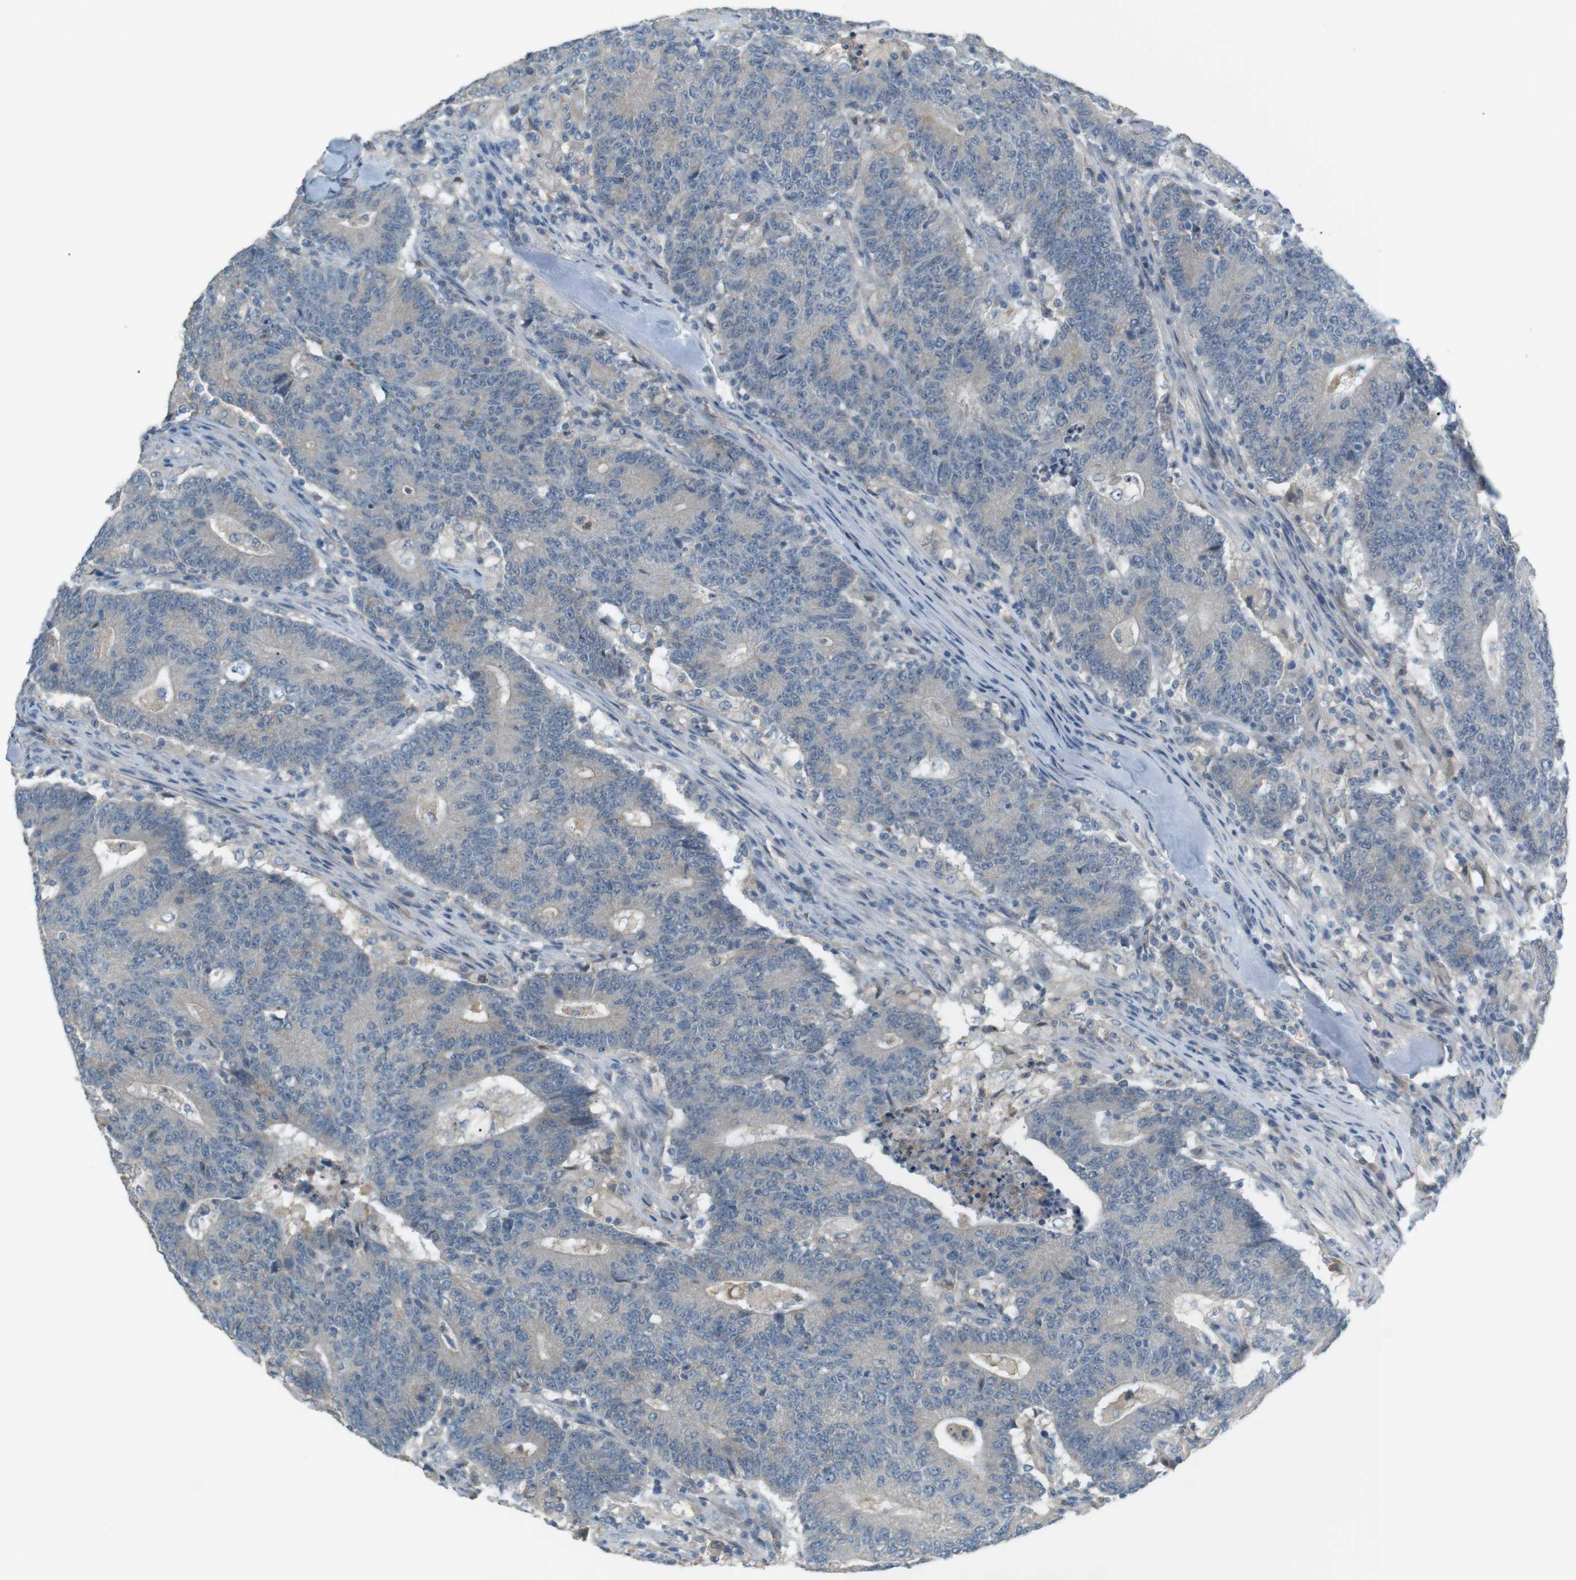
{"staining": {"intensity": "negative", "quantity": "none", "location": "none"}, "tissue": "colorectal cancer", "cell_type": "Tumor cells", "image_type": "cancer", "snomed": [{"axis": "morphology", "description": "Normal tissue, NOS"}, {"axis": "morphology", "description": "Adenocarcinoma, NOS"}, {"axis": "topography", "description": "Colon"}], "caption": "Image shows no protein staining in tumor cells of adenocarcinoma (colorectal) tissue.", "gene": "RTN3", "patient": {"sex": "female", "age": 75}}